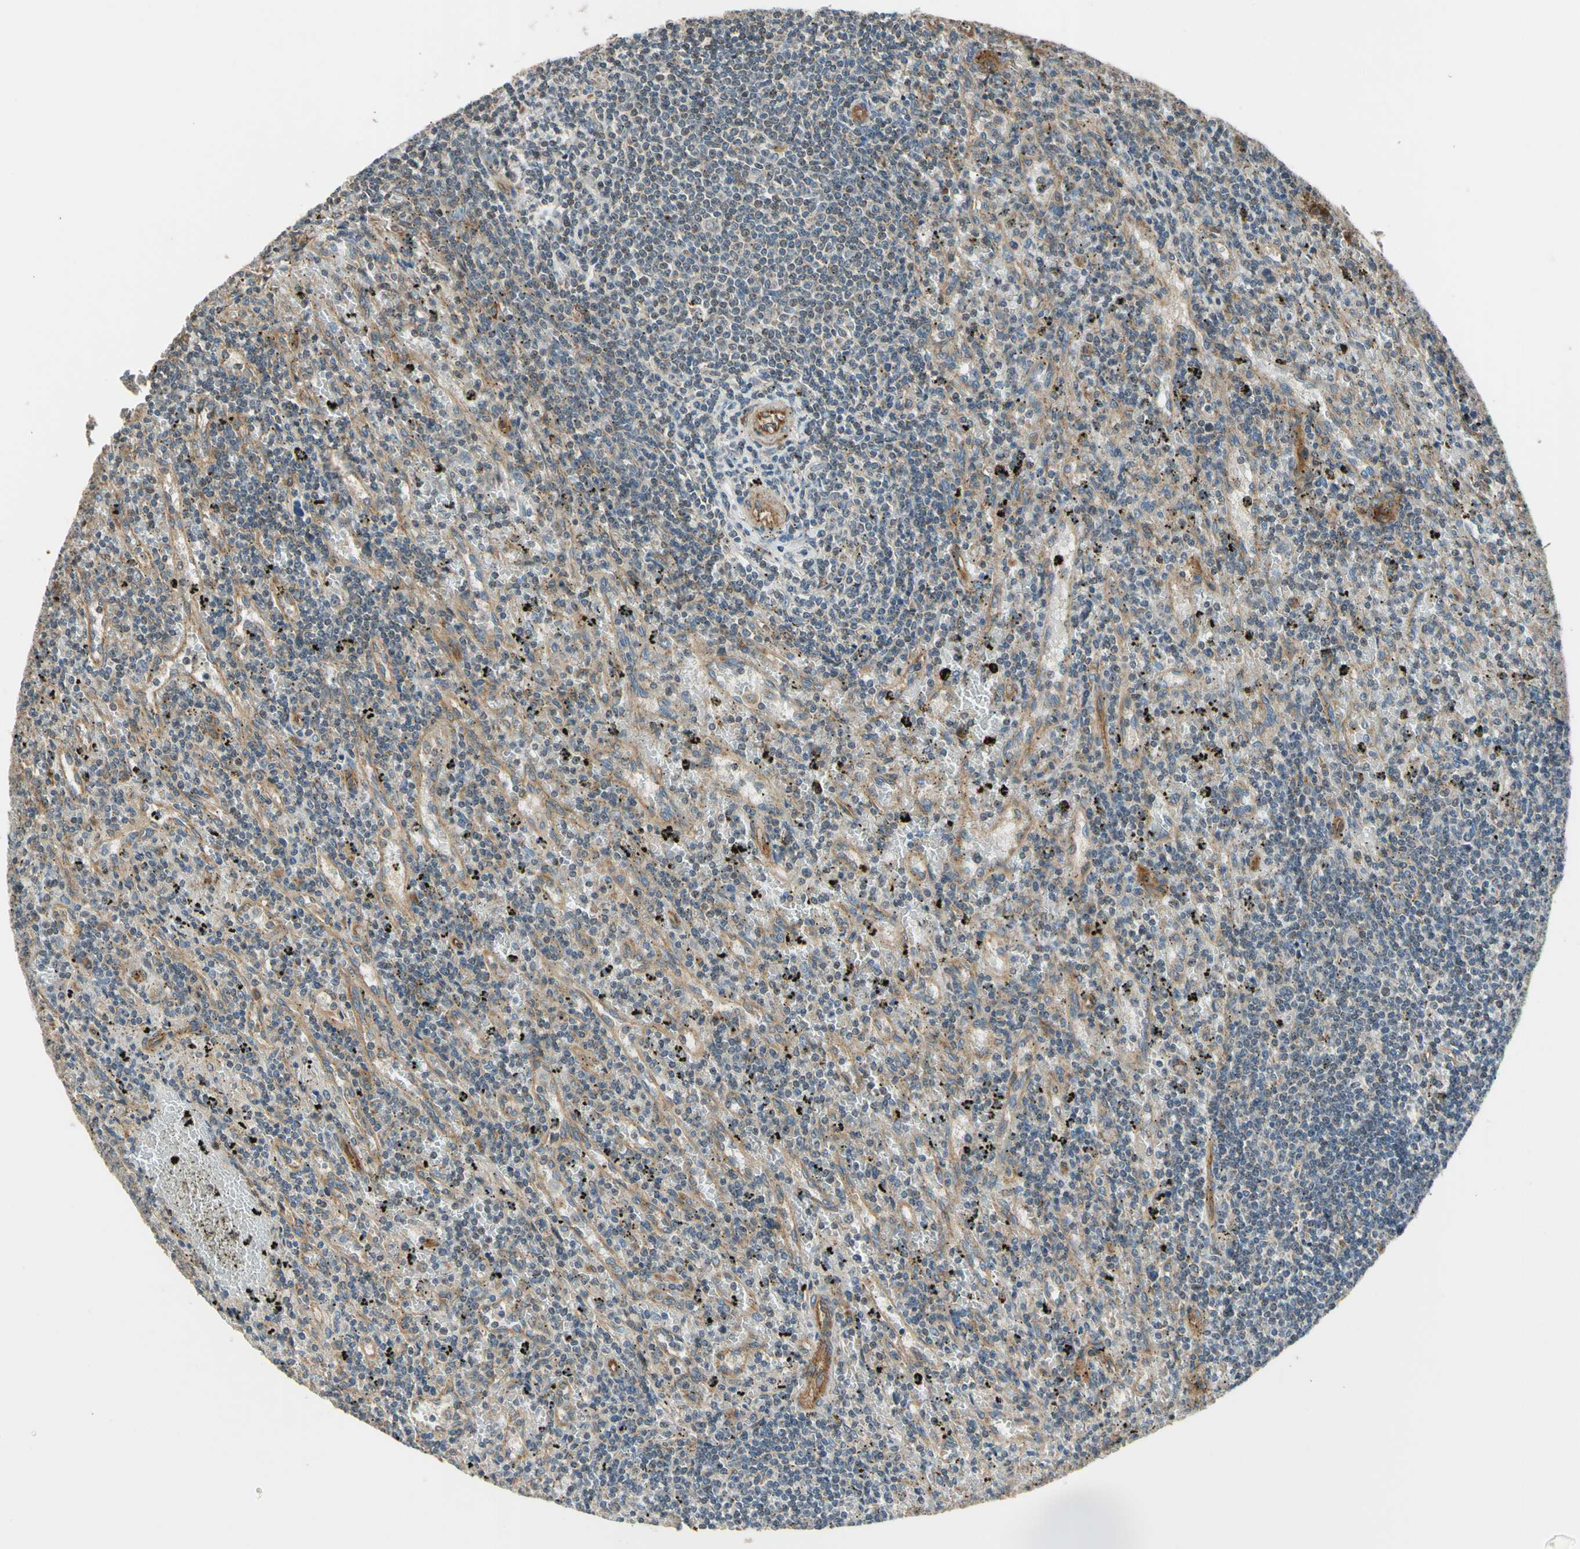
{"staining": {"intensity": "negative", "quantity": "none", "location": "none"}, "tissue": "lymphoma", "cell_type": "Tumor cells", "image_type": "cancer", "snomed": [{"axis": "morphology", "description": "Malignant lymphoma, non-Hodgkin's type, Low grade"}, {"axis": "topography", "description": "Spleen"}], "caption": "High power microscopy micrograph of an immunohistochemistry histopathology image of lymphoma, revealing no significant expression in tumor cells.", "gene": "EFNB2", "patient": {"sex": "male", "age": 76}}